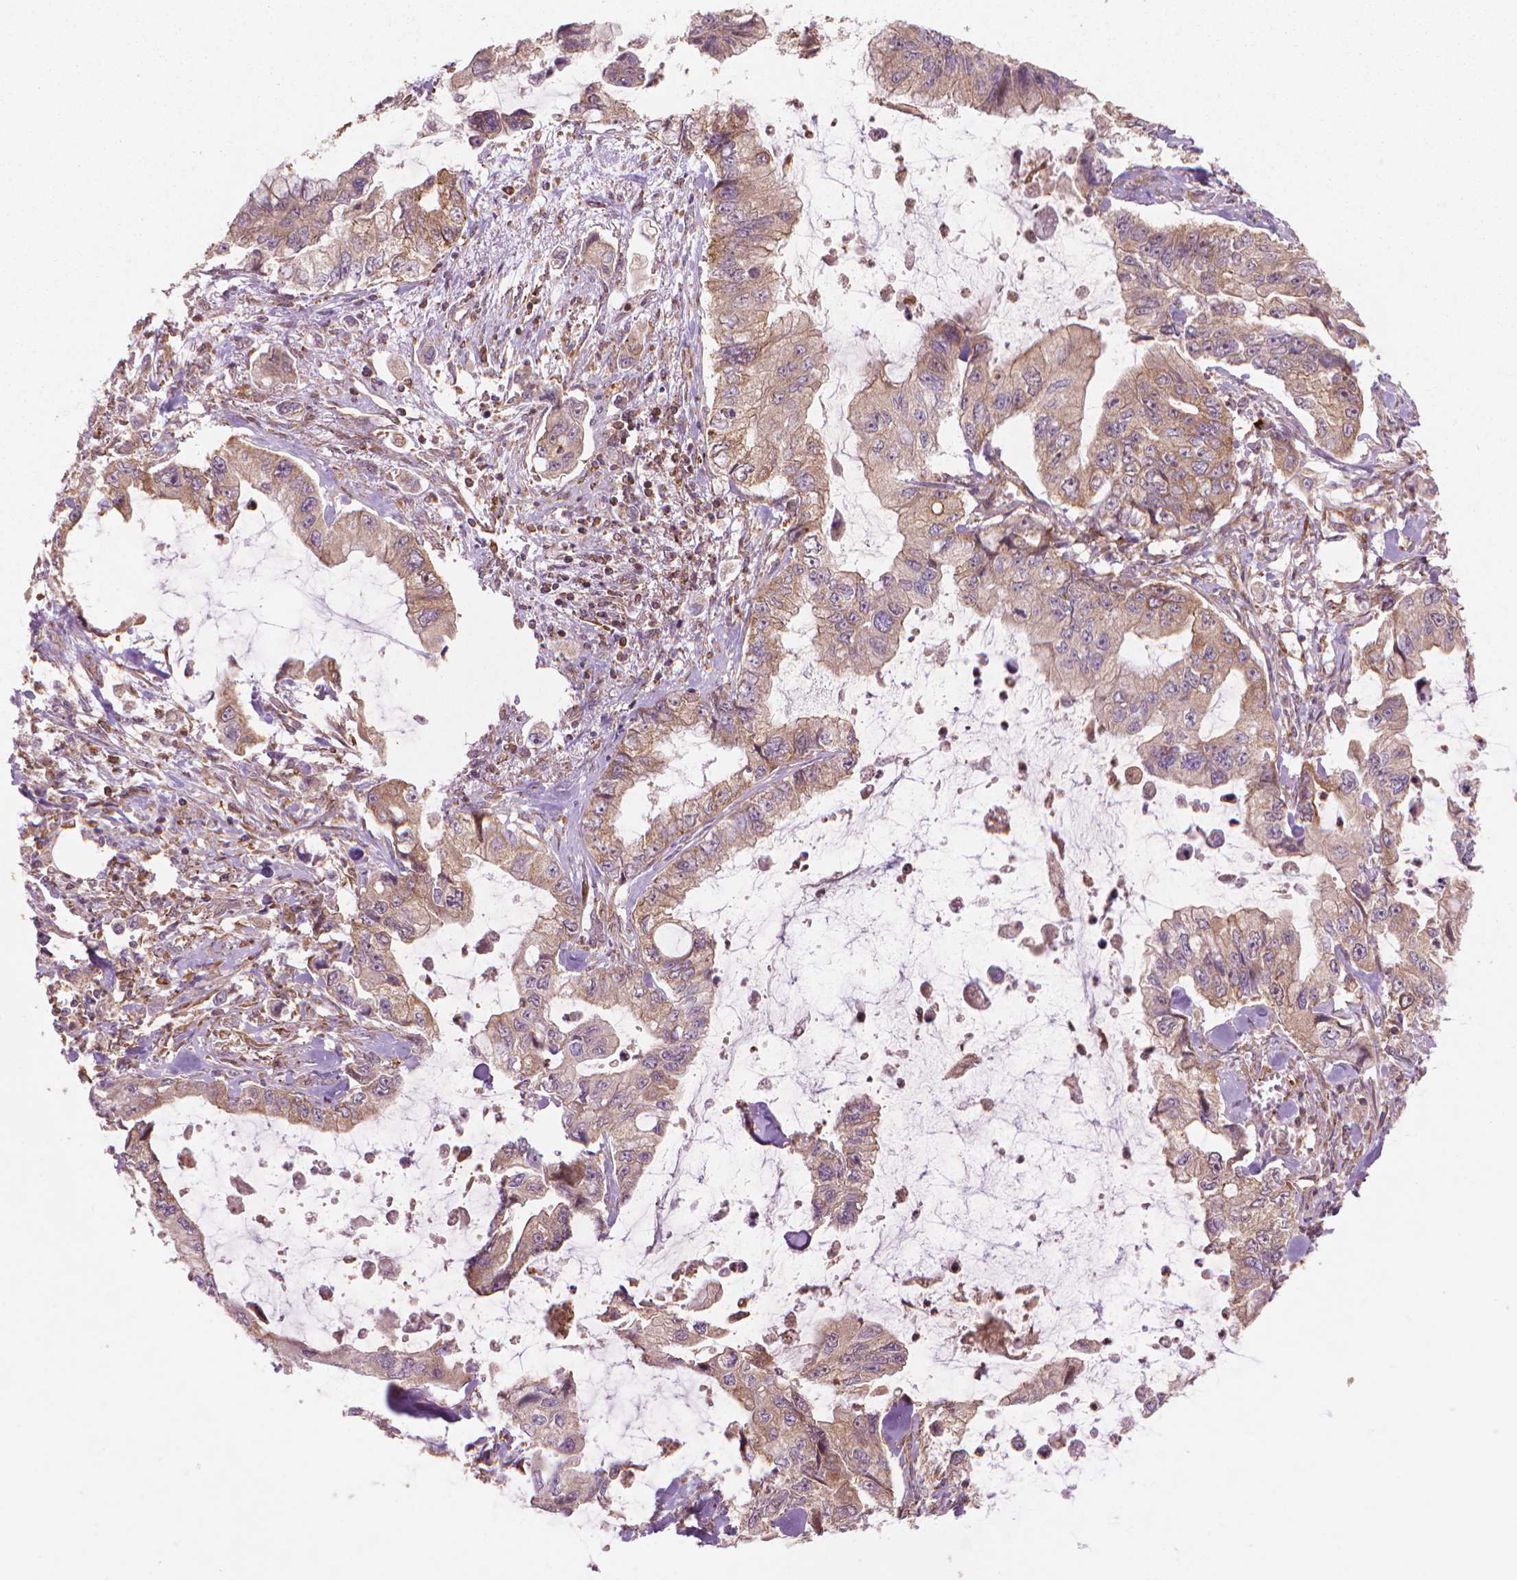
{"staining": {"intensity": "moderate", "quantity": "25%-75%", "location": "cytoplasmic/membranous"}, "tissue": "stomach cancer", "cell_type": "Tumor cells", "image_type": "cancer", "snomed": [{"axis": "morphology", "description": "Adenocarcinoma, NOS"}, {"axis": "topography", "description": "Pancreas"}, {"axis": "topography", "description": "Stomach, upper"}, {"axis": "topography", "description": "Stomach"}], "caption": "Tumor cells reveal medium levels of moderate cytoplasmic/membranous positivity in approximately 25%-75% of cells in stomach adenocarcinoma. (IHC, brightfield microscopy, high magnification).", "gene": "VARS2", "patient": {"sex": "male", "age": 77}}